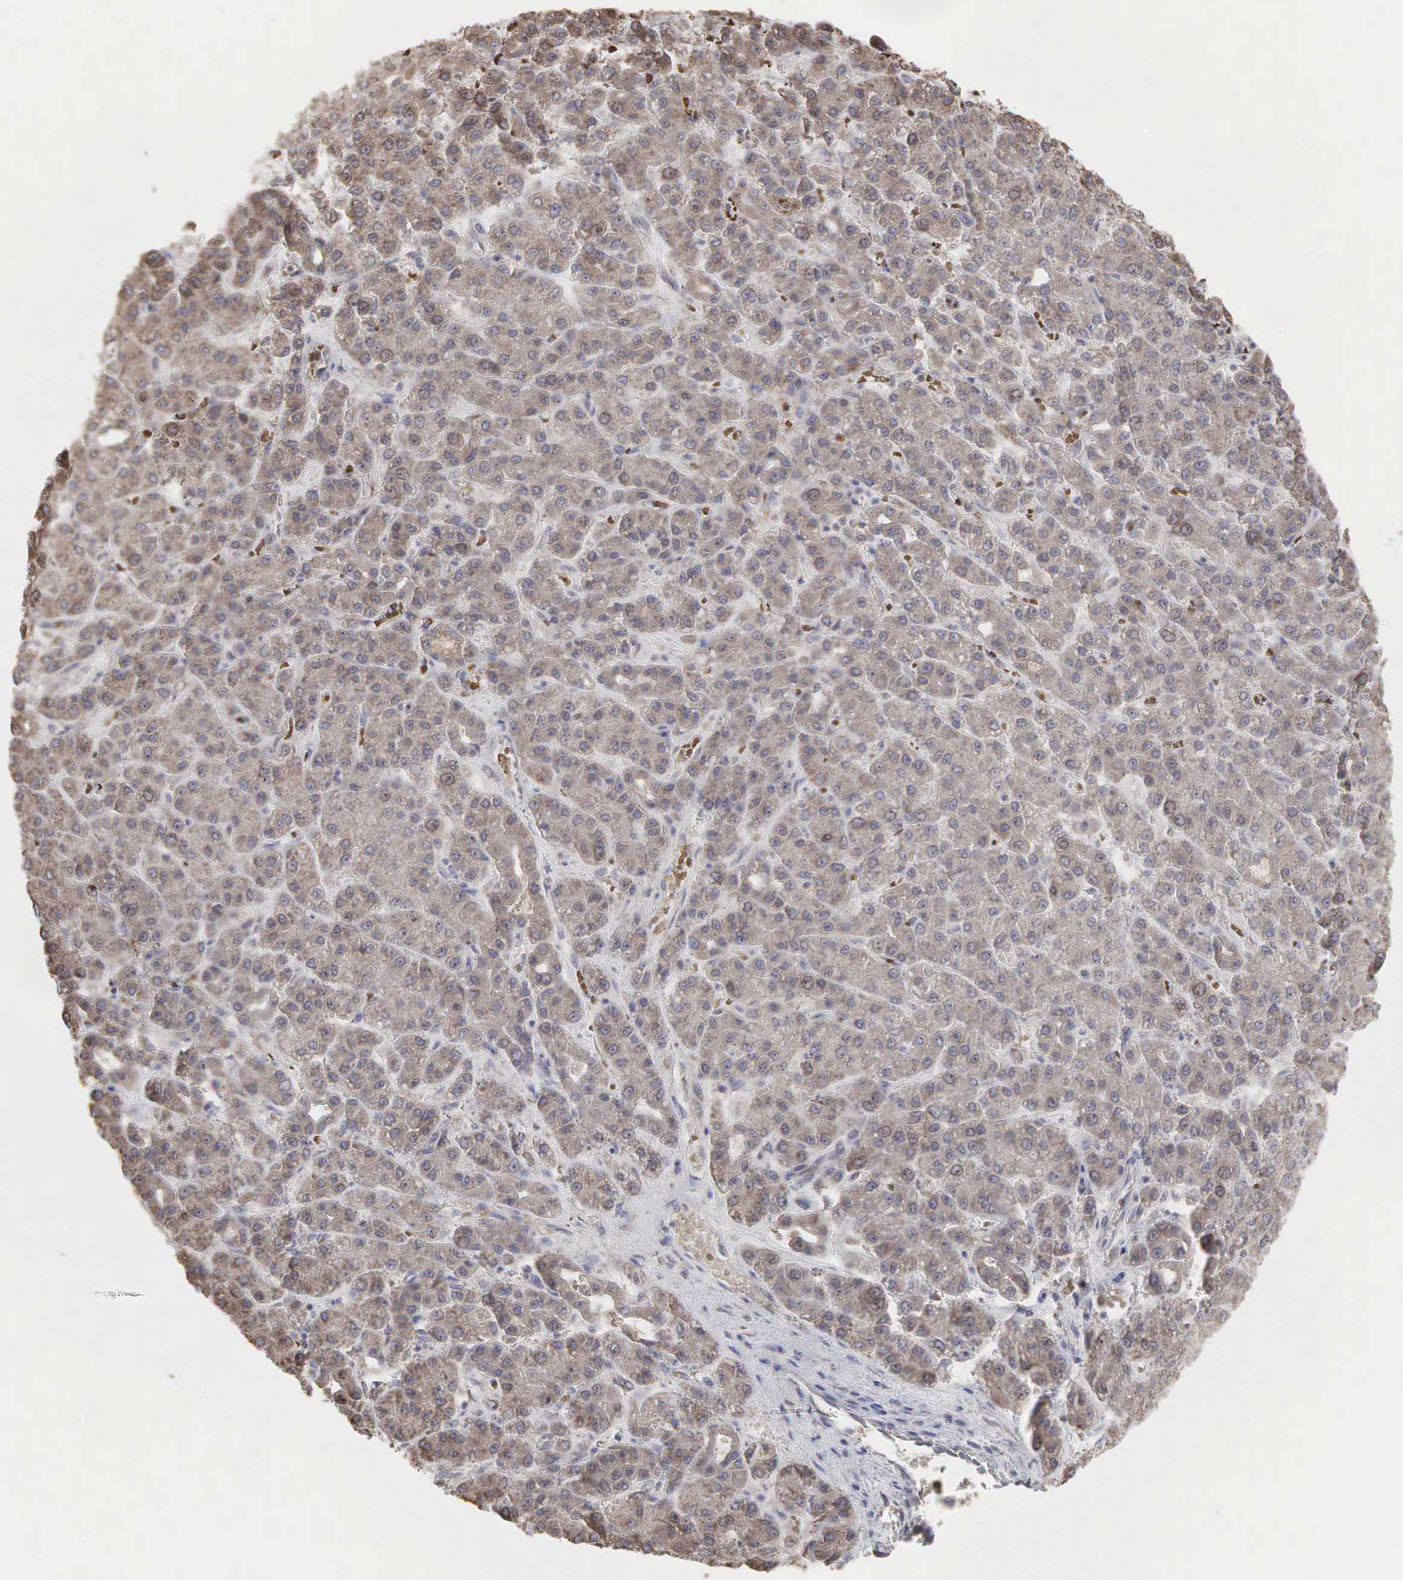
{"staining": {"intensity": "weak", "quantity": ">75%", "location": "cytoplasmic/membranous"}, "tissue": "liver cancer", "cell_type": "Tumor cells", "image_type": "cancer", "snomed": [{"axis": "morphology", "description": "Carcinoma, Hepatocellular, NOS"}, {"axis": "topography", "description": "Liver"}], "caption": "IHC micrograph of neoplastic tissue: human liver cancer (hepatocellular carcinoma) stained using immunohistochemistry reveals low levels of weak protein expression localized specifically in the cytoplasmic/membranous of tumor cells, appearing as a cytoplasmic/membranous brown color.", "gene": "PABPC5", "patient": {"sex": "male", "age": 69}}